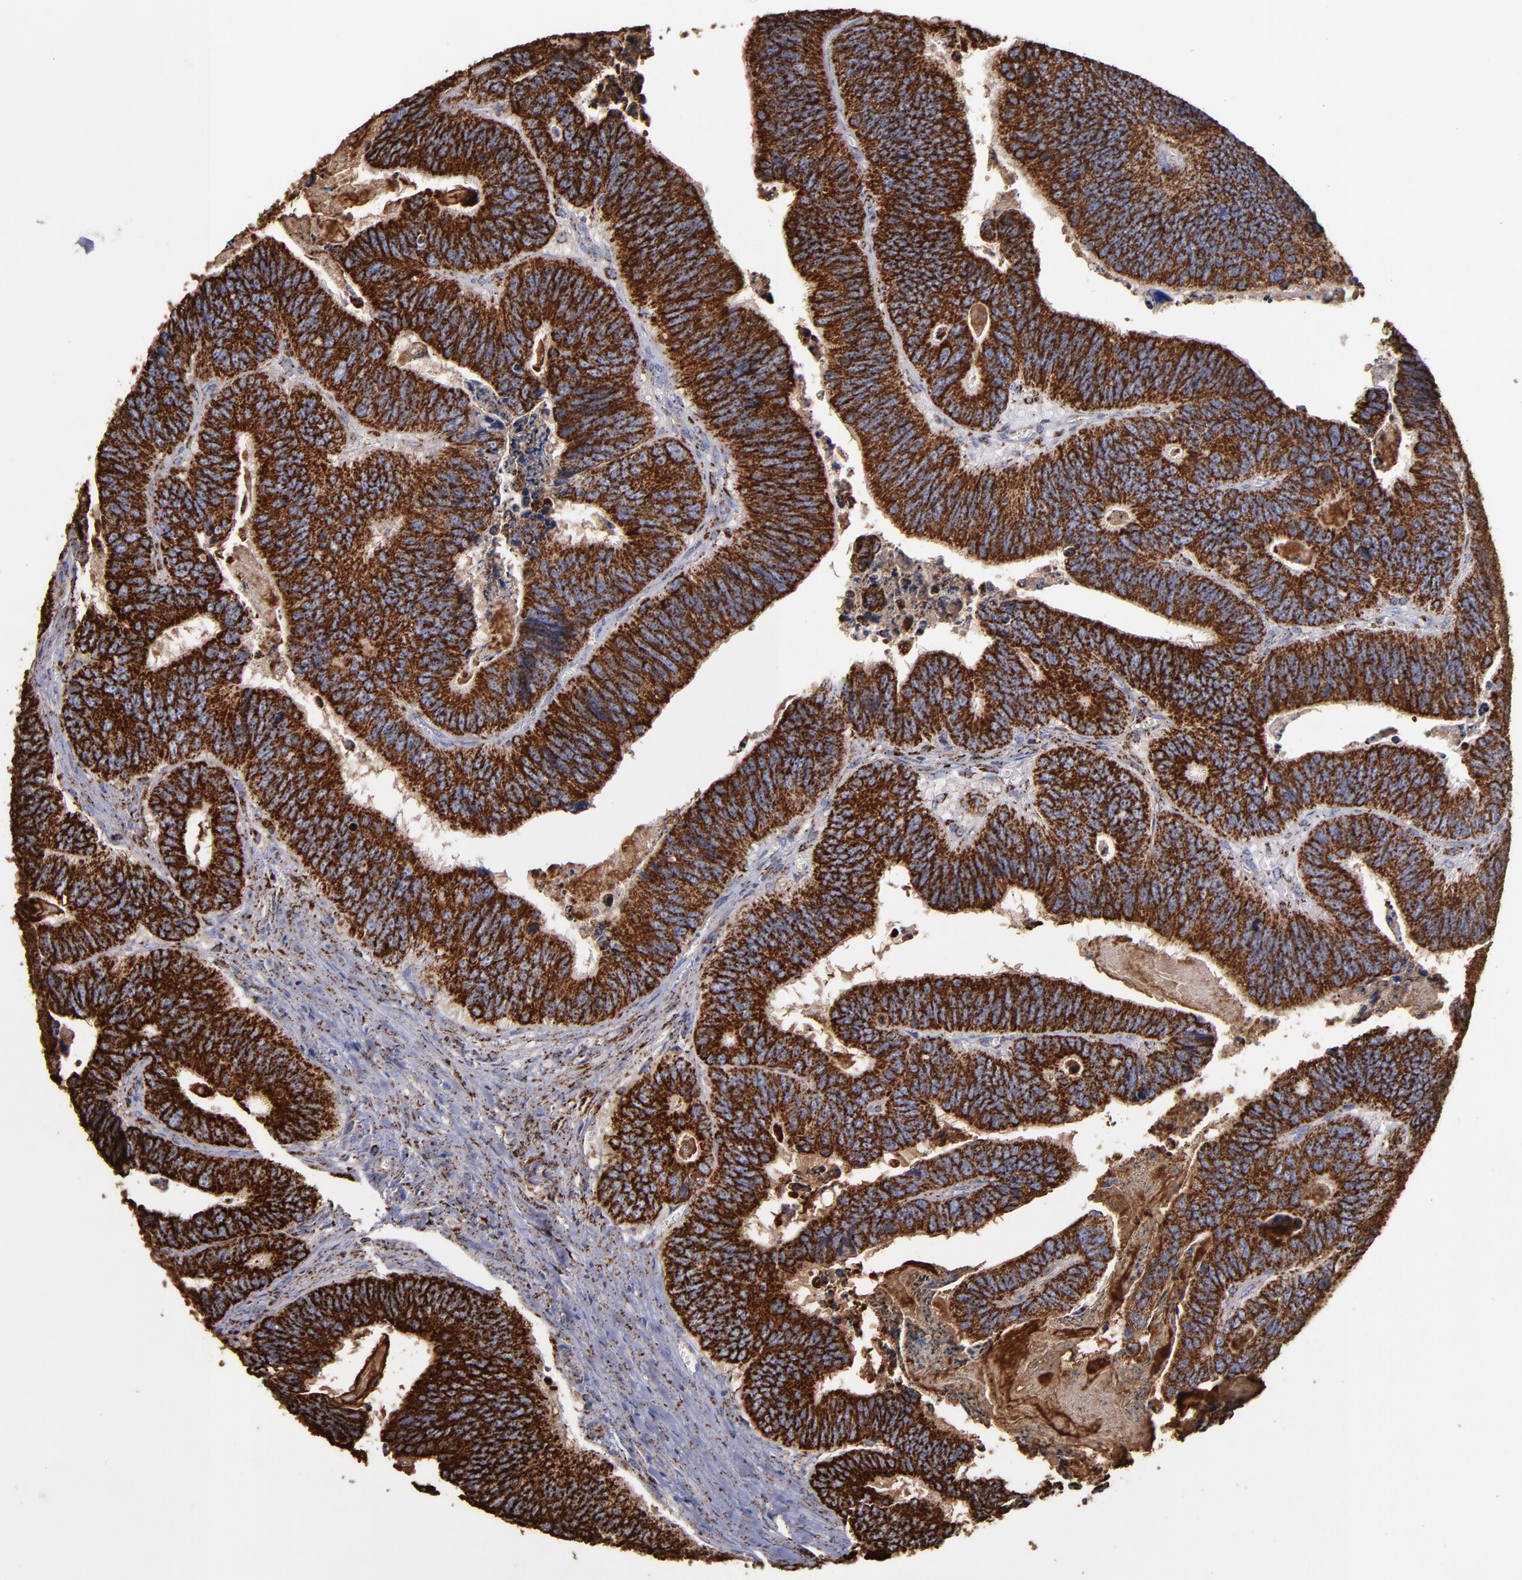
{"staining": {"intensity": "strong", "quantity": ">75%", "location": "cytoplasmic/membranous"}, "tissue": "colorectal cancer", "cell_type": "Tumor cells", "image_type": "cancer", "snomed": [{"axis": "morphology", "description": "Adenocarcinoma, NOS"}, {"axis": "topography", "description": "Colon"}], "caption": "A histopathology image showing strong cytoplasmic/membranous positivity in about >75% of tumor cells in colorectal adenocarcinoma, as visualized by brown immunohistochemical staining.", "gene": "SOD2", "patient": {"sex": "male", "age": 72}}